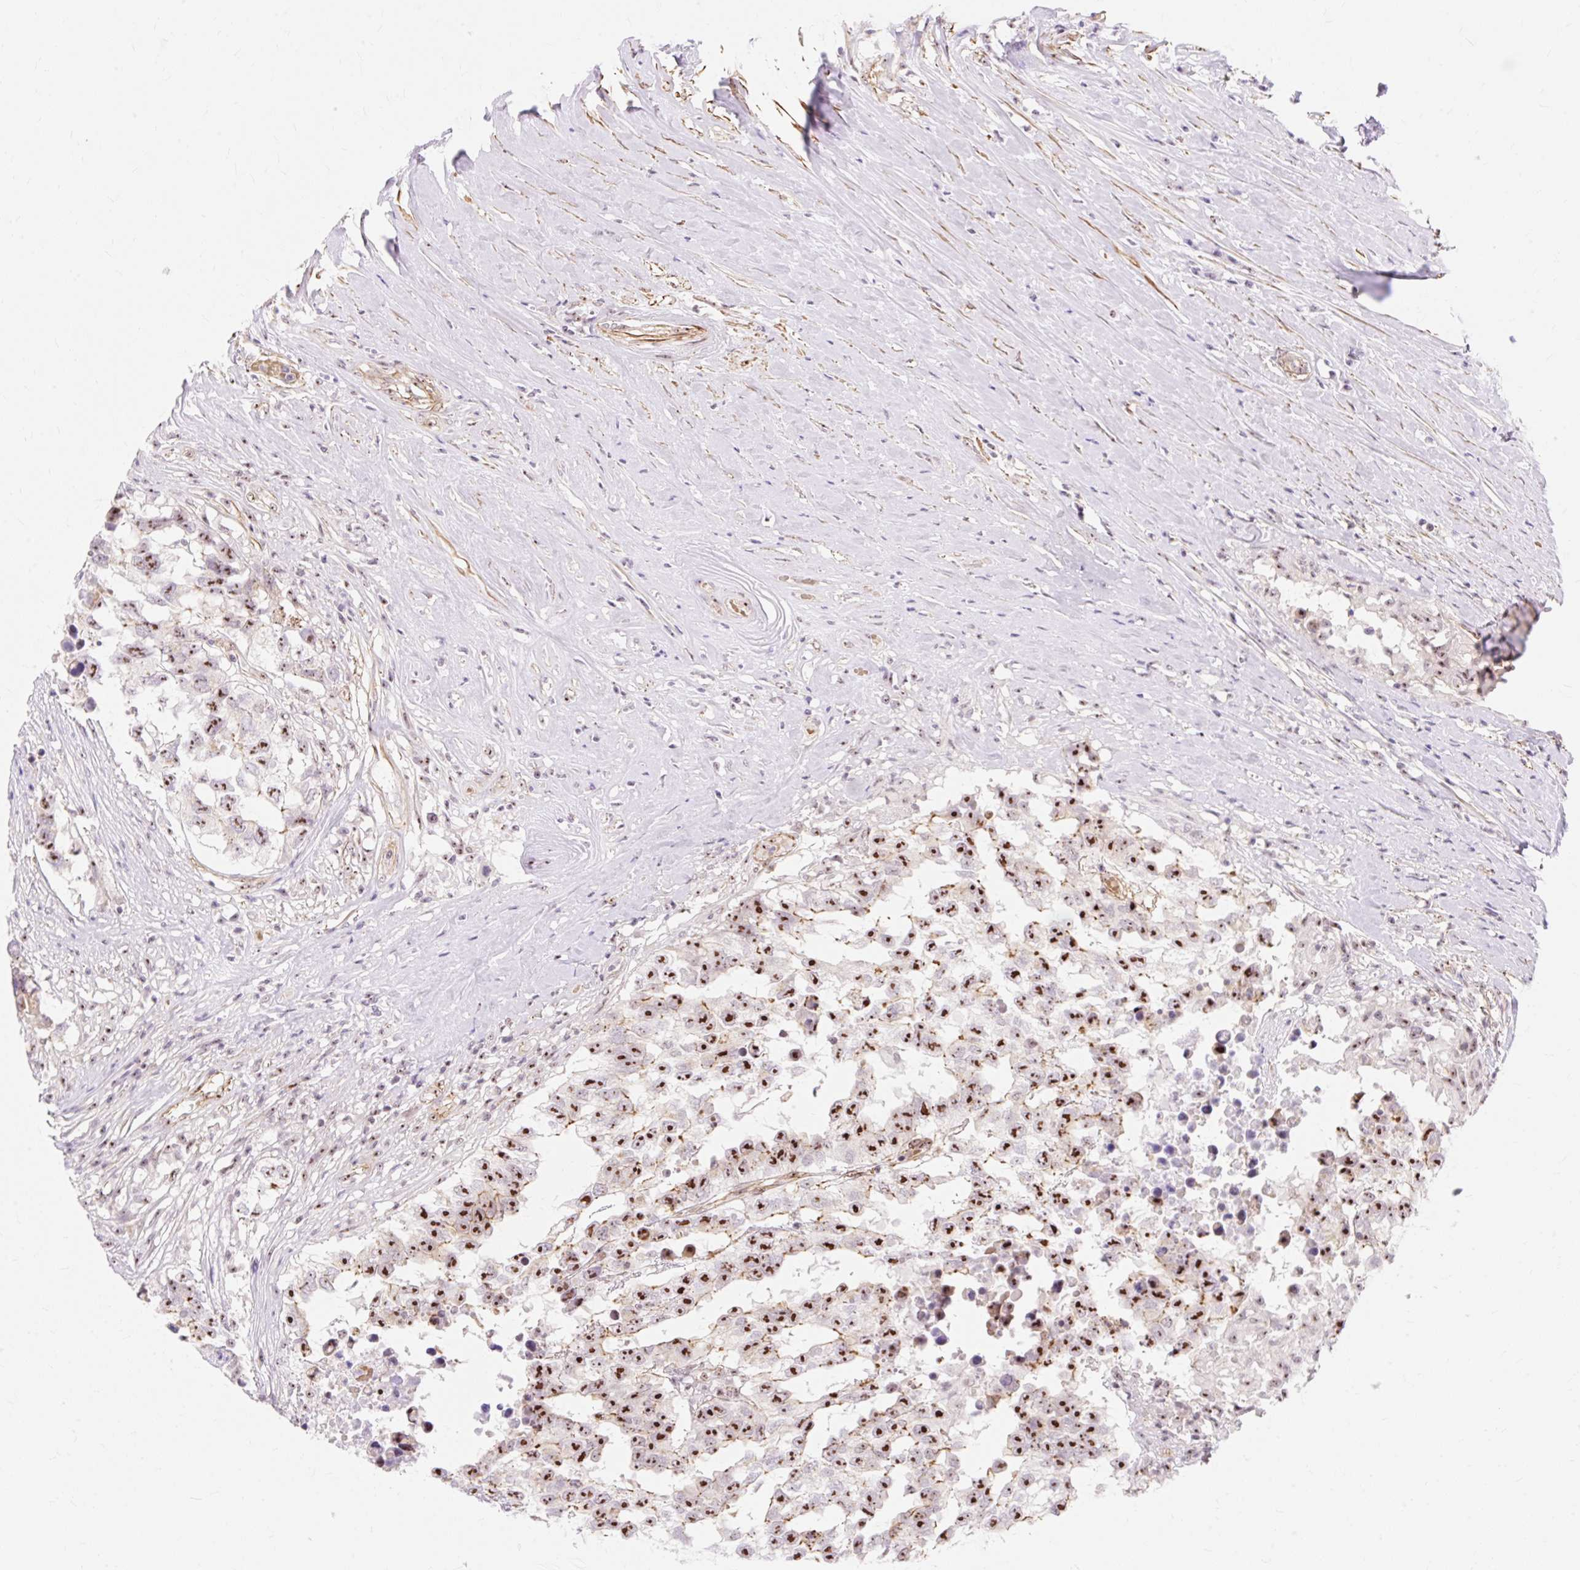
{"staining": {"intensity": "strong", "quantity": ">75%", "location": "nuclear"}, "tissue": "testis cancer", "cell_type": "Tumor cells", "image_type": "cancer", "snomed": [{"axis": "morphology", "description": "Carcinoma, Embryonal, NOS"}, {"axis": "topography", "description": "Testis"}], "caption": "Protein staining shows strong nuclear expression in about >75% of tumor cells in embryonal carcinoma (testis). (DAB = brown stain, brightfield microscopy at high magnification).", "gene": "OBP2A", "patient": {"sex": "male", "age": 83}}